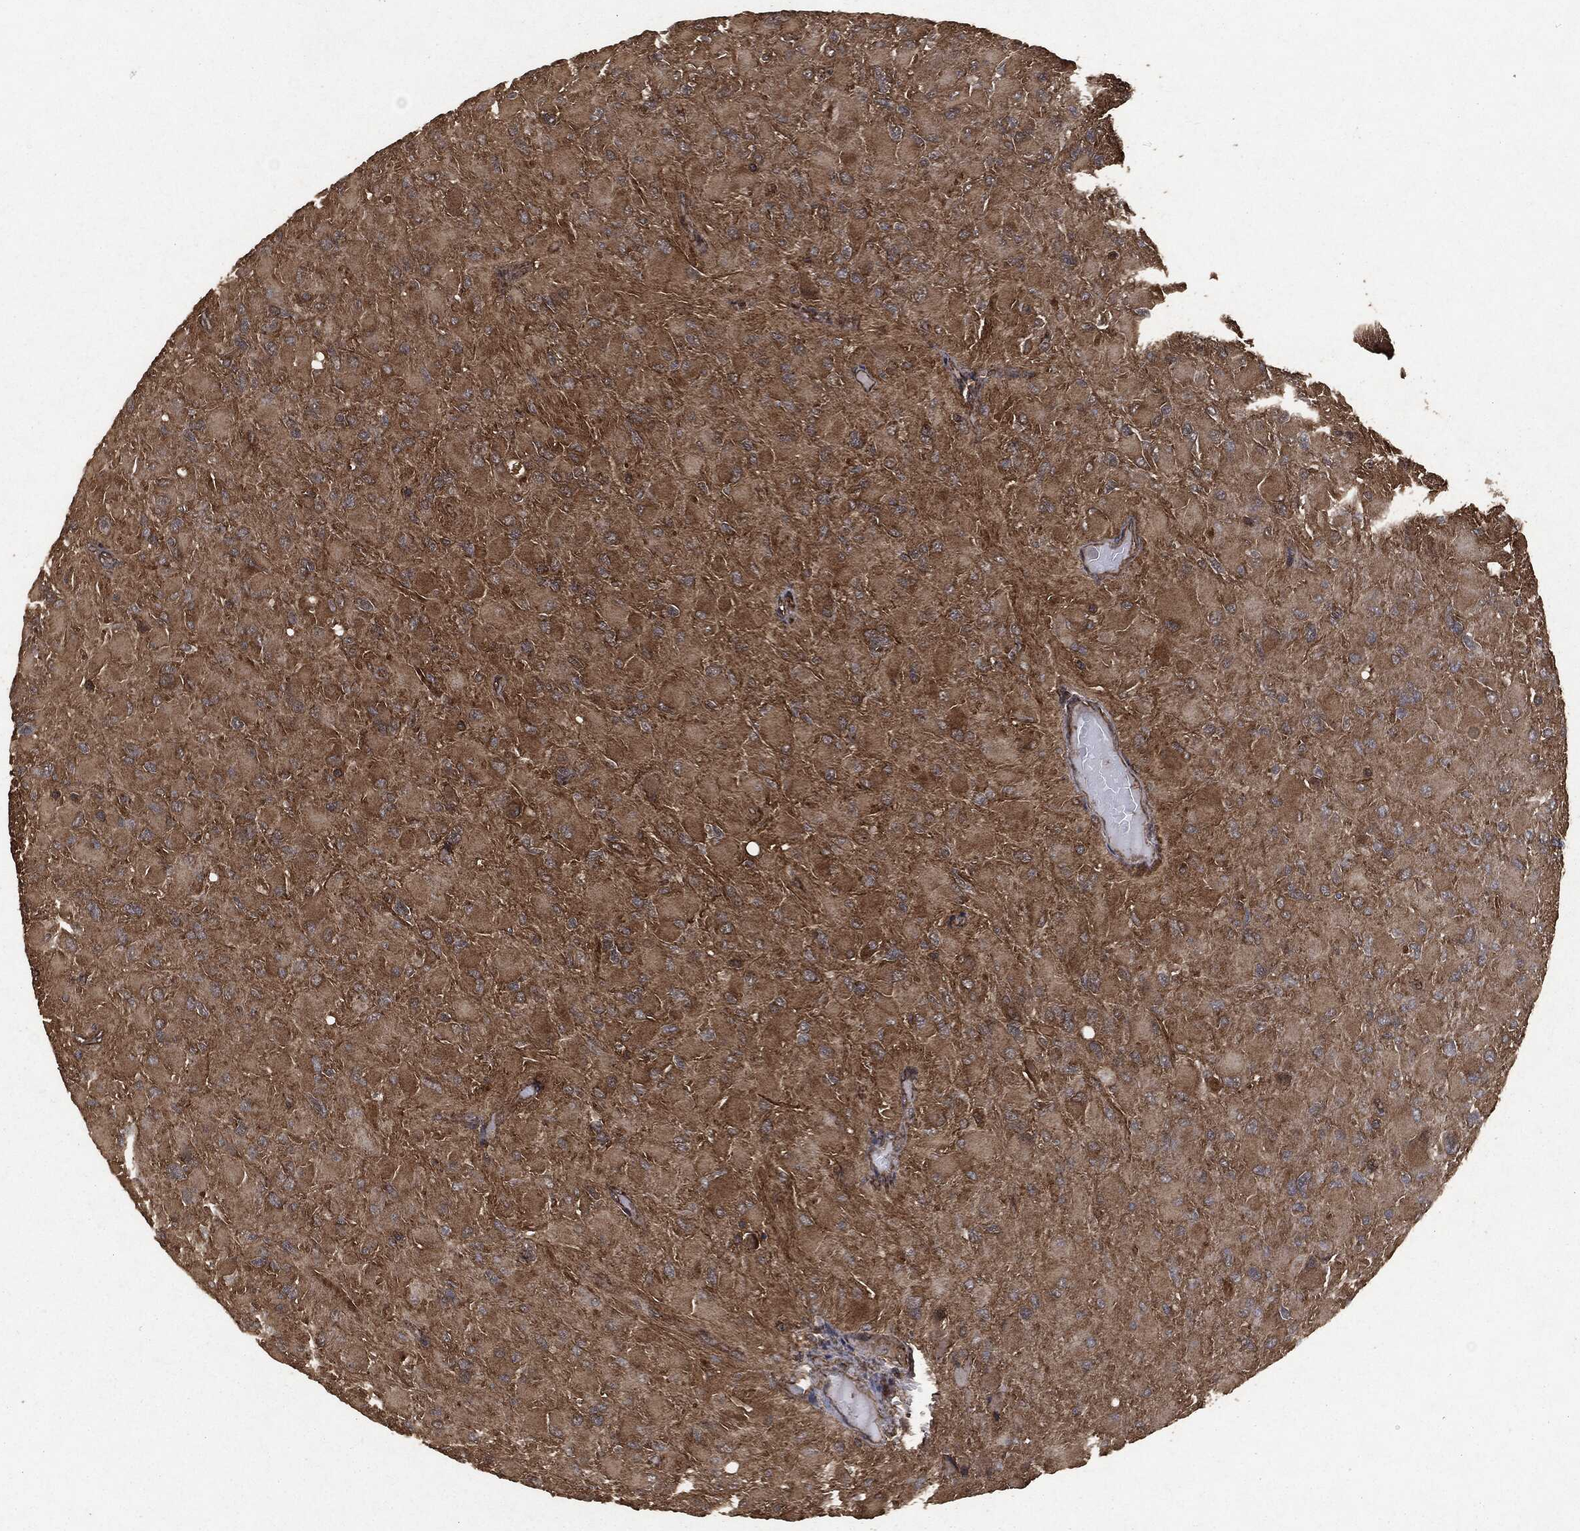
{"staining": {"intensity": "moderate", "quantity": "25%-75%", "location": "cytoplasmic/membranous"}, "tissue": "glioma", "cell_type": "Tumor cells", "image_type": "cancer", "snomed": [{"axis": "morphology", "description": "Glioma, malignant, High grade"}, {"axis": "topography", "description": "Cerebral cortex"}], "caption": "The histopathology image shows staining of malignant glioma (high-grade), revealing moderate cytoplasmic/membranous protein staining (brown color) within tumor cells. (DAB IHC with brightfield microscopy, high magnification).", "gene": "HRAS", "patient": {"sex": "female", "age": 36}}